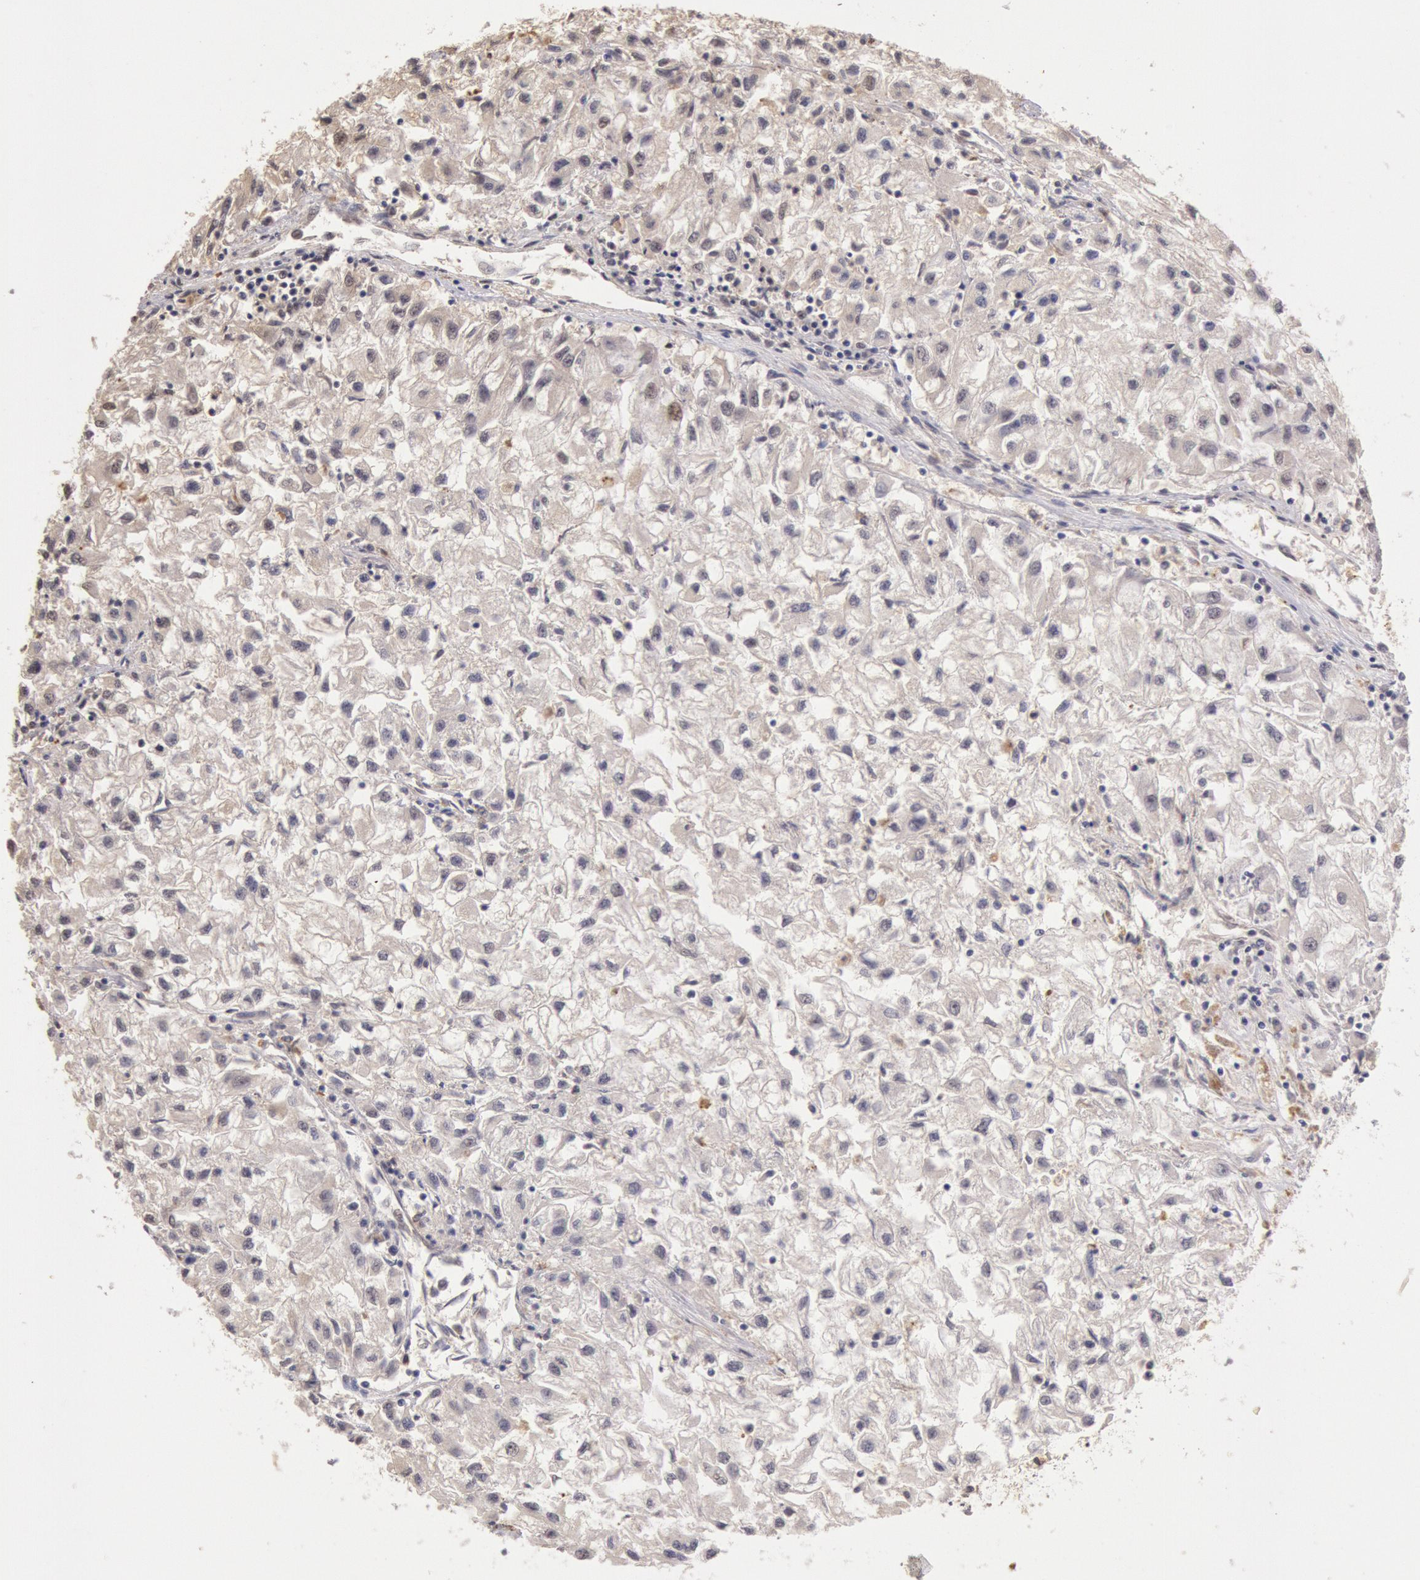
{"staining": {"intensity": "negative", "quantity": "none", "location": "none"}, "tissue": "renal cancer", "cell_type": "Tumor cells", "image_type": "cancer", "snomed": [{"axis": "morphology", "description": "Adenocarcinoma, NOS"}, {"axis": "topography", "description": "Kidney"}], "caption": "Histopathology image shows no significant protein staining in tumor cells of renal cancer (adenocarcinoma).", "gene": "LIG4", "patient": {"sex": "male", "age": 59}}